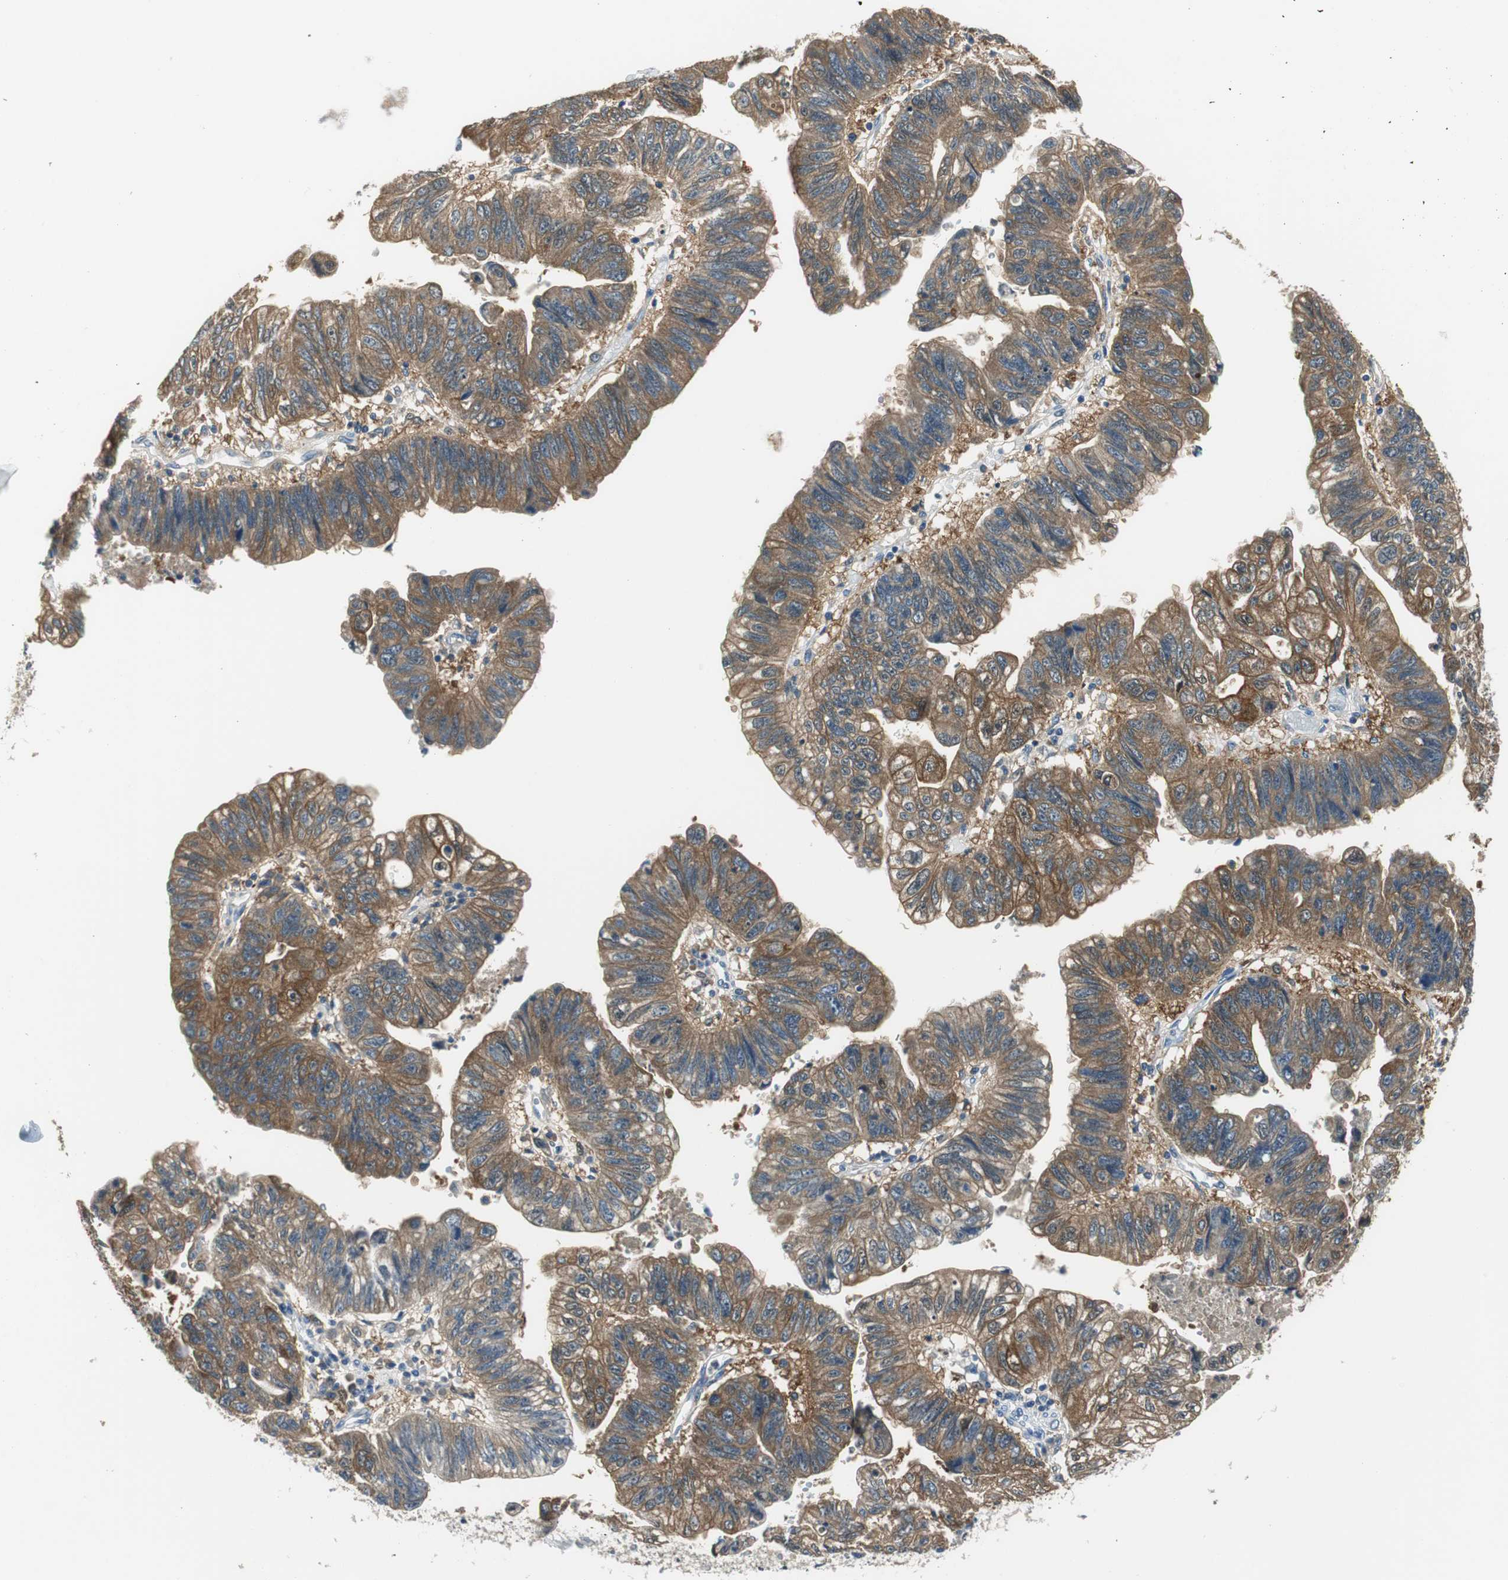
{"staining": {"intensity": "strong", "quantity": "25%-75%", "location": "cytoplasmic/membranous"}, "tissue": "stomach cancer", "cell_type": "Tumor cells", "image_type": "cancer", "snomed": [{"axis": "morphology", "description": "Adenocarcinoma, NOS"}, {"axis": "topography", "description": "Stomach"}], "caption": "The histopathology image displays staining of adenocarcinoma (stomach), revealing strong cytoplasmic/membranous protein positivity (brown color) within tumor cells.", "gene": "ME1", "patient": {"sex": "male", "age": 59}}